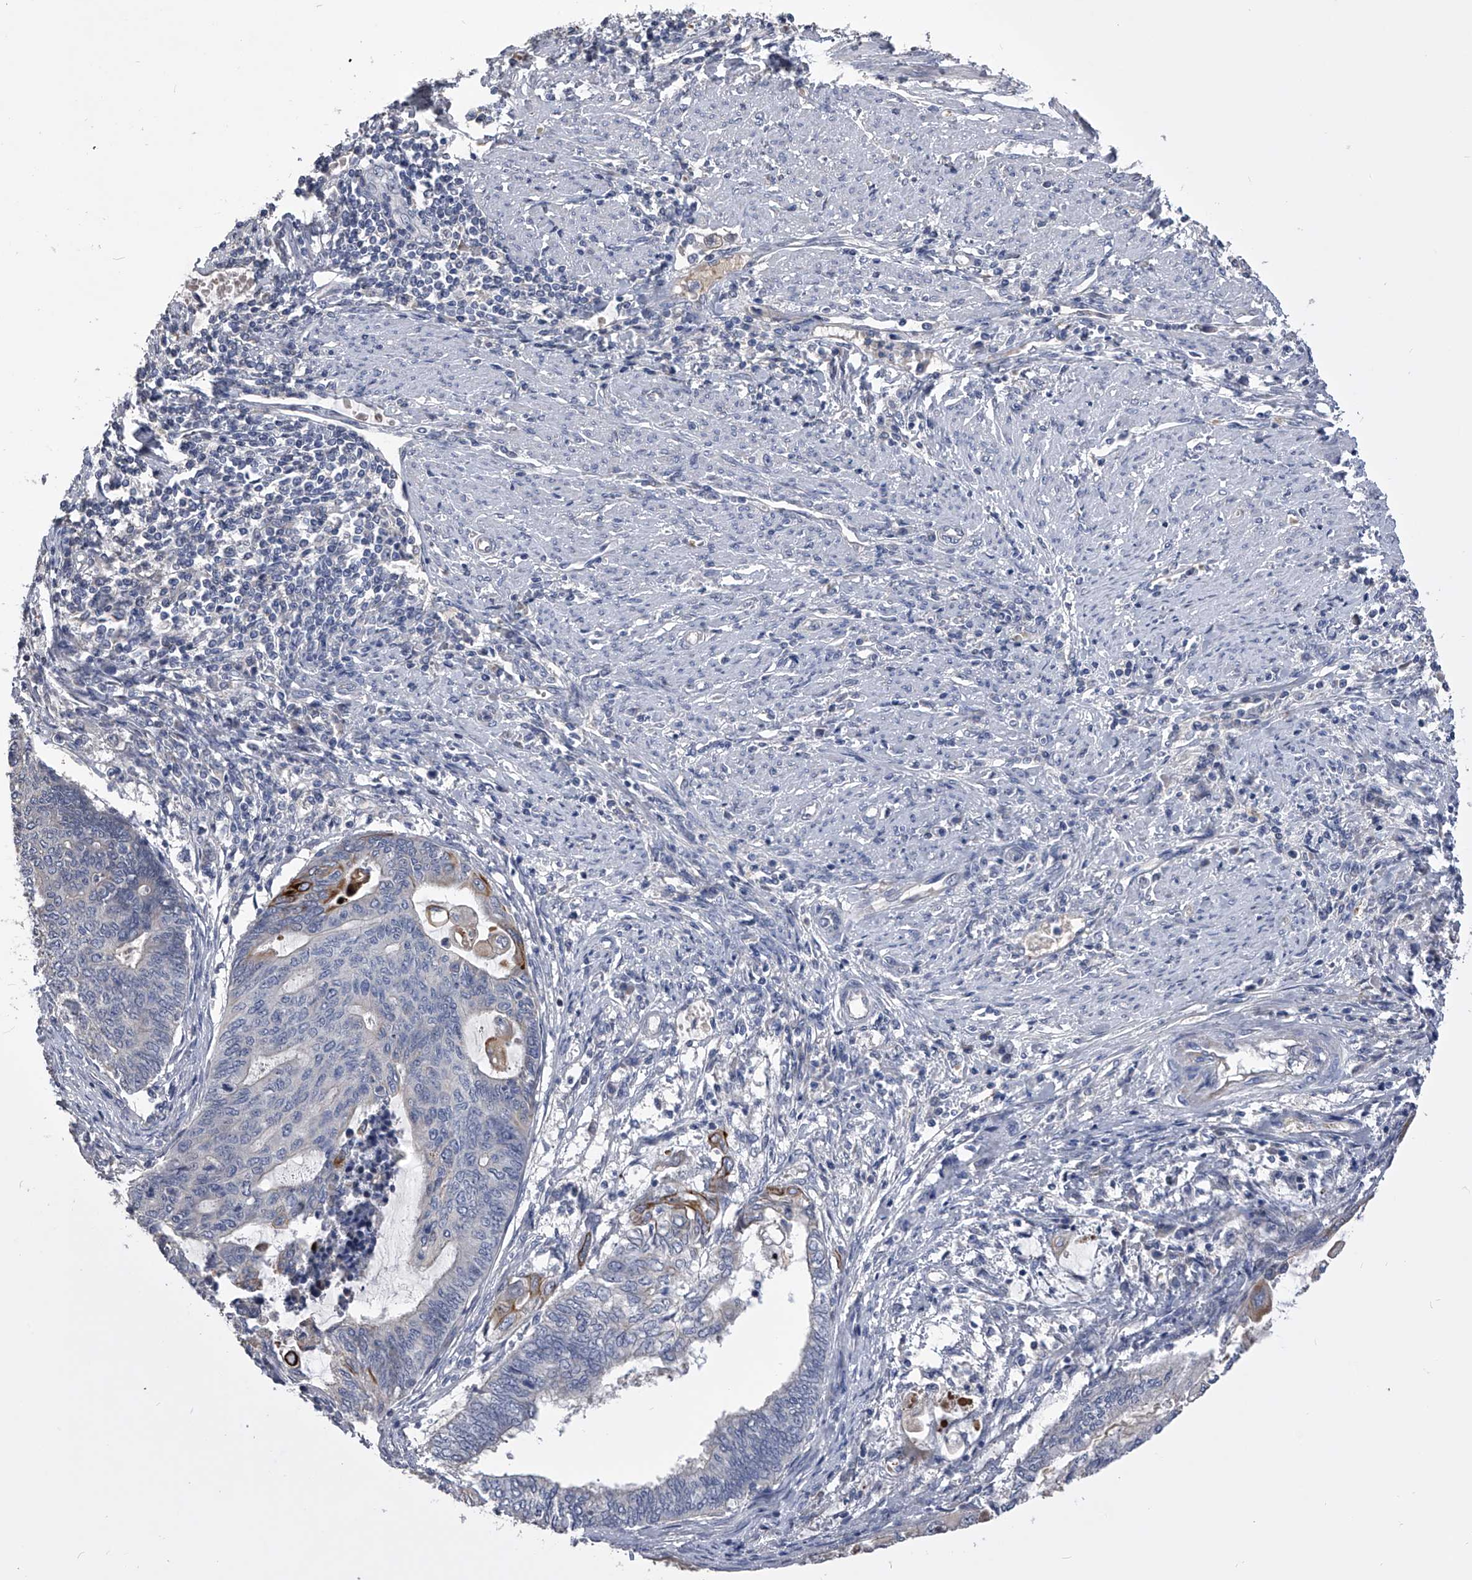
{"staining": {"intensity": "strong", "quantity": "<25%", "location": "cytoplasmic/membranous"}, "tissue": "endometrial cancer", "cell_type": "Tumor cells", "image_type": "cancer", "snomed": [{"axis": "morphology", "description": "Adenocarcinoma, NOS"}, {"axis": "topography", "description": "Uterus"}, {"axis": "topography", "description": "Endometrium"}], "caption": "Human endometrial cancer stained with a brown dye shows strong cytoplasmic/membranous positive staining in about <25% of tumor cells.", "gene": "MDN1", "patient": {"sex": "female", "age": 70}}